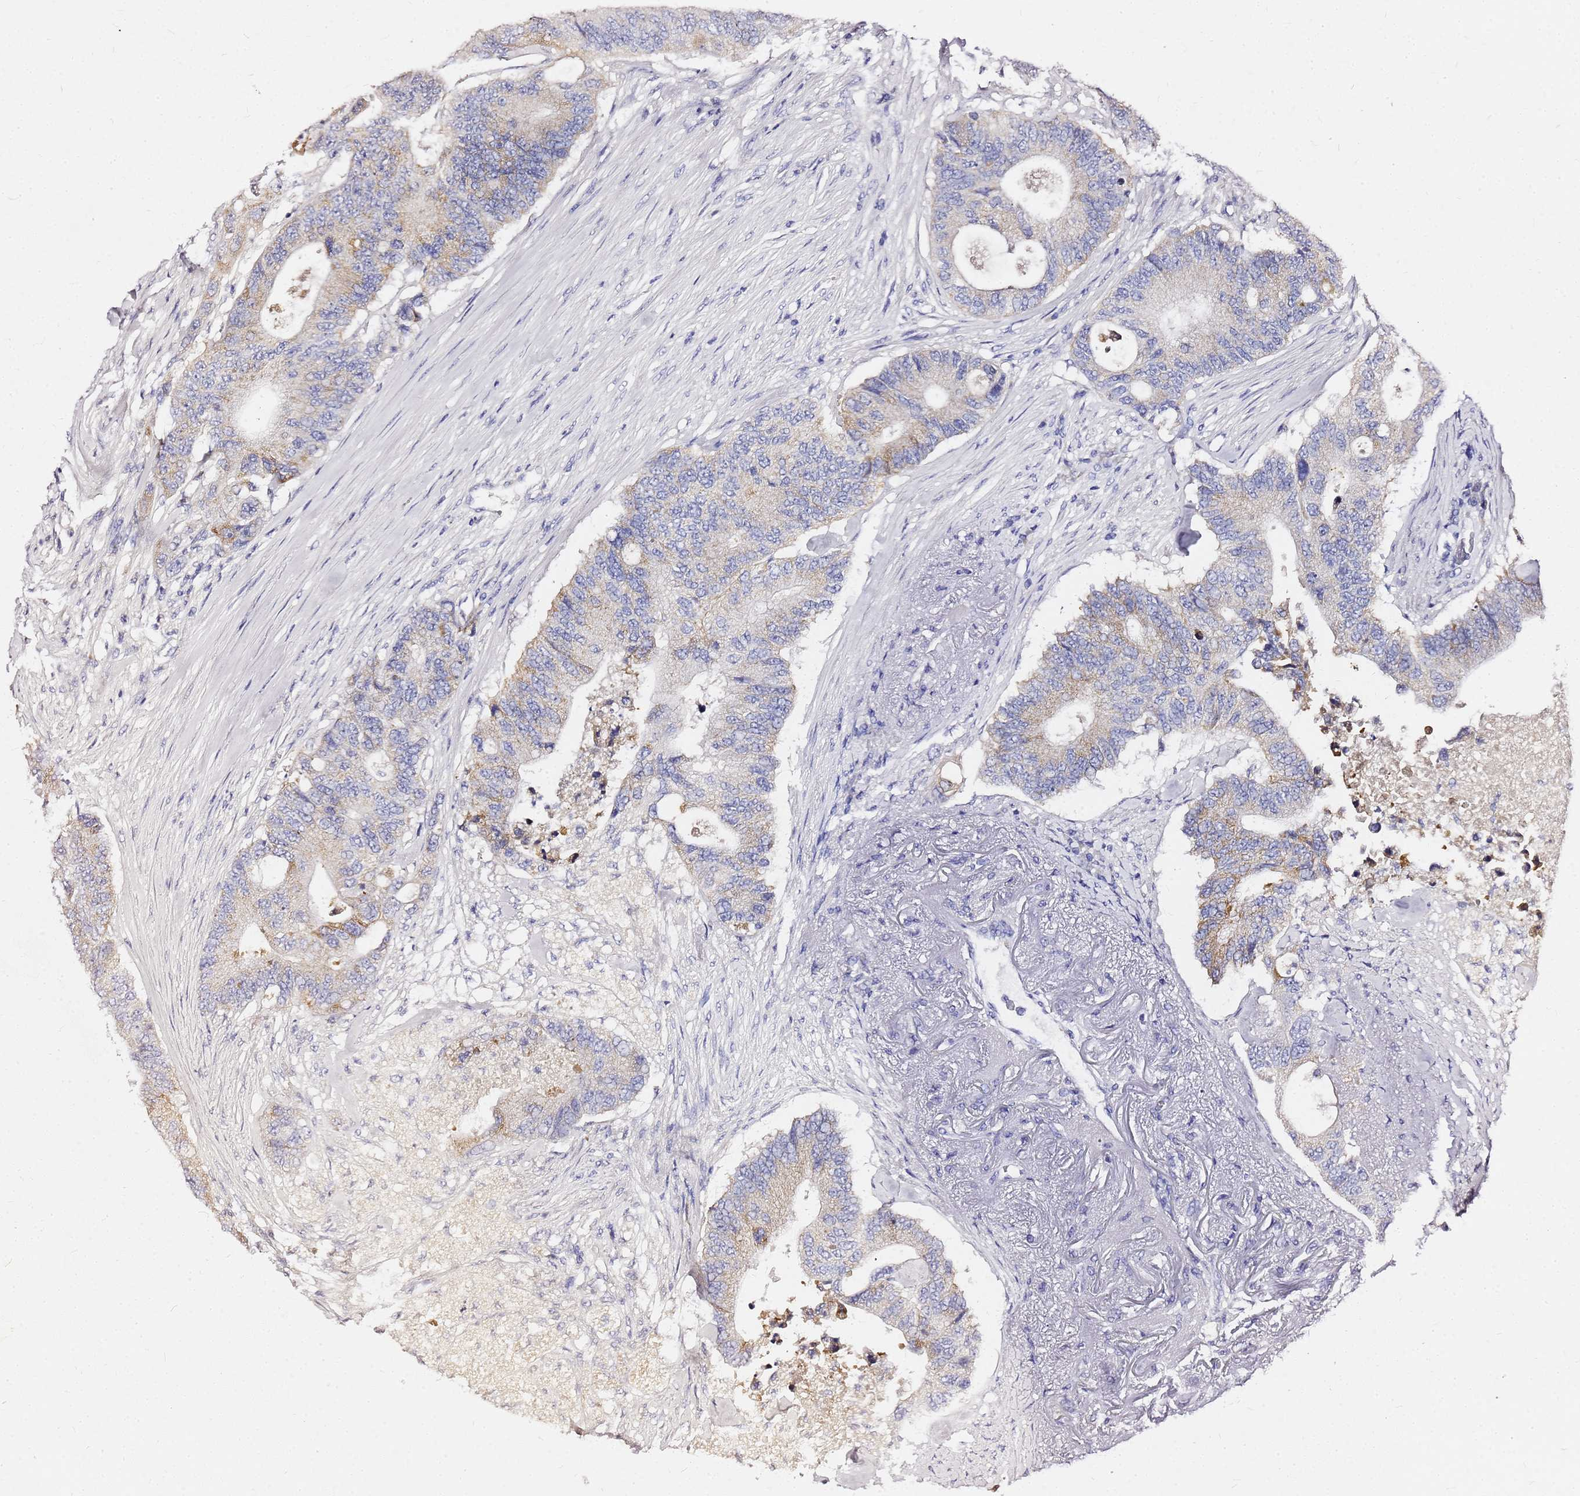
{"staining": {"intensity": "moderate", "quantity": "<25%", "location": "cytoplasmic/membranous"}, "tissue": "colorectal cancer", "cell_type": "Tumor cells", "image_type": "cancer", "snomed": [{"axis": "morphology", "description": "Adenocarcinoma, NOS"}, {"axis": "topography", "description": "Colon"}], "caption": "Human colorectal cancer stained with a protein marker demonstrates moderate staining in tumor cells.", "gene": "OR52E2", "patient": {"sex": "male", "age": 71}}